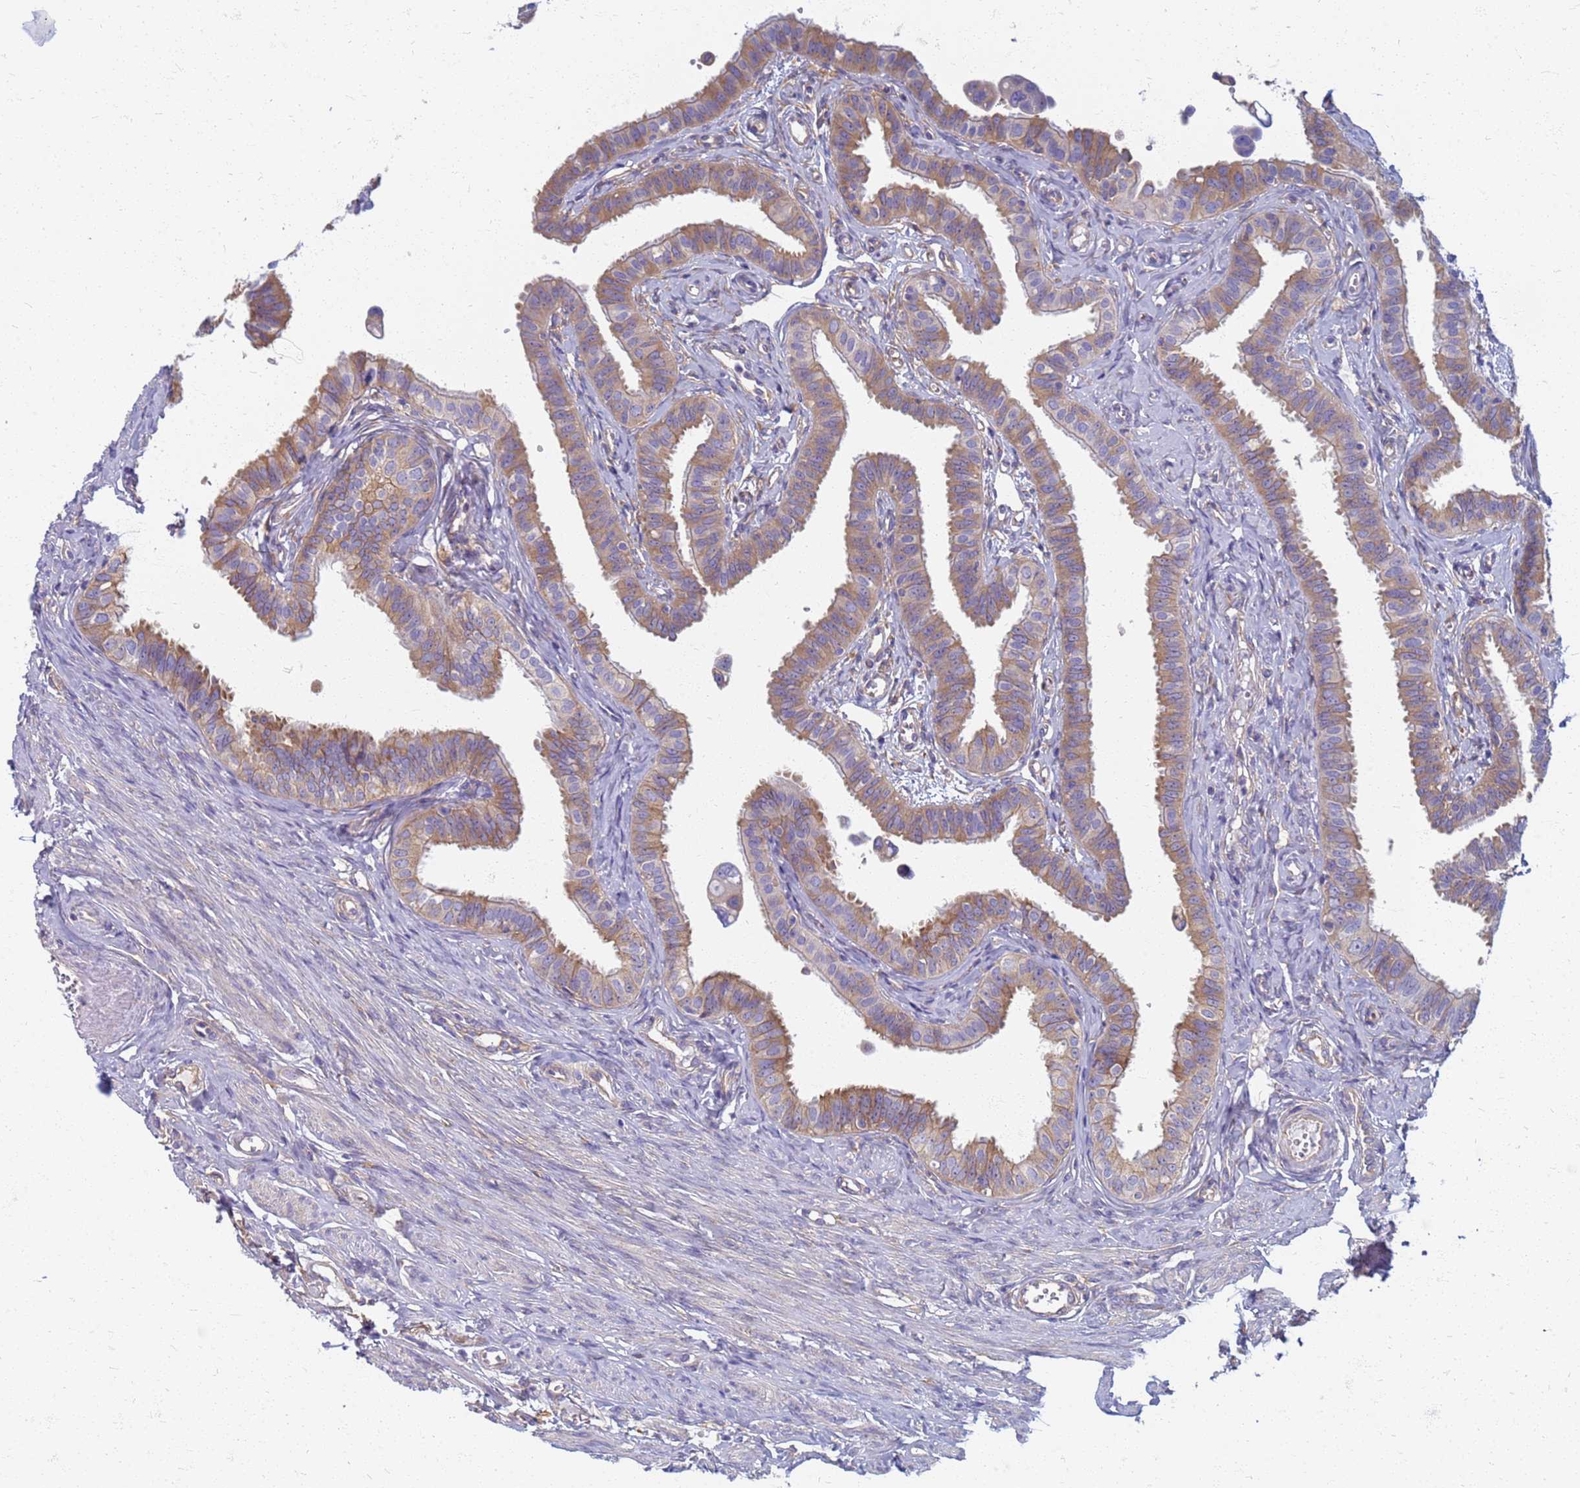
{"staining": {"intensity": "moderate", "quantity": "25%-75%", "location": "cytoplasmic/membranous"}, "tissue": "fallopian tube", "cell_type": "Glandular cells", "image_type": "normal", "snomed": [{"axis": "morphology", "description": "Normal tissue, NOS"}, {"axis": "morphology", "description": "Carcinoma, NOS"}, {"axis": "topography", "description": "Fallopian tube"}, {"axis": "topography", "description": "Ovary"}], "caption": "DAB (3,3'-diaminobenzidine) immunohistochemical staining of benign human fallopian tube demonstrates moderate cytoplasmic/membranous protein positivity in about 25%-75% of glandular cells.", "gene": "EEA1", "patient": {"sex": "female", "age": 59}}